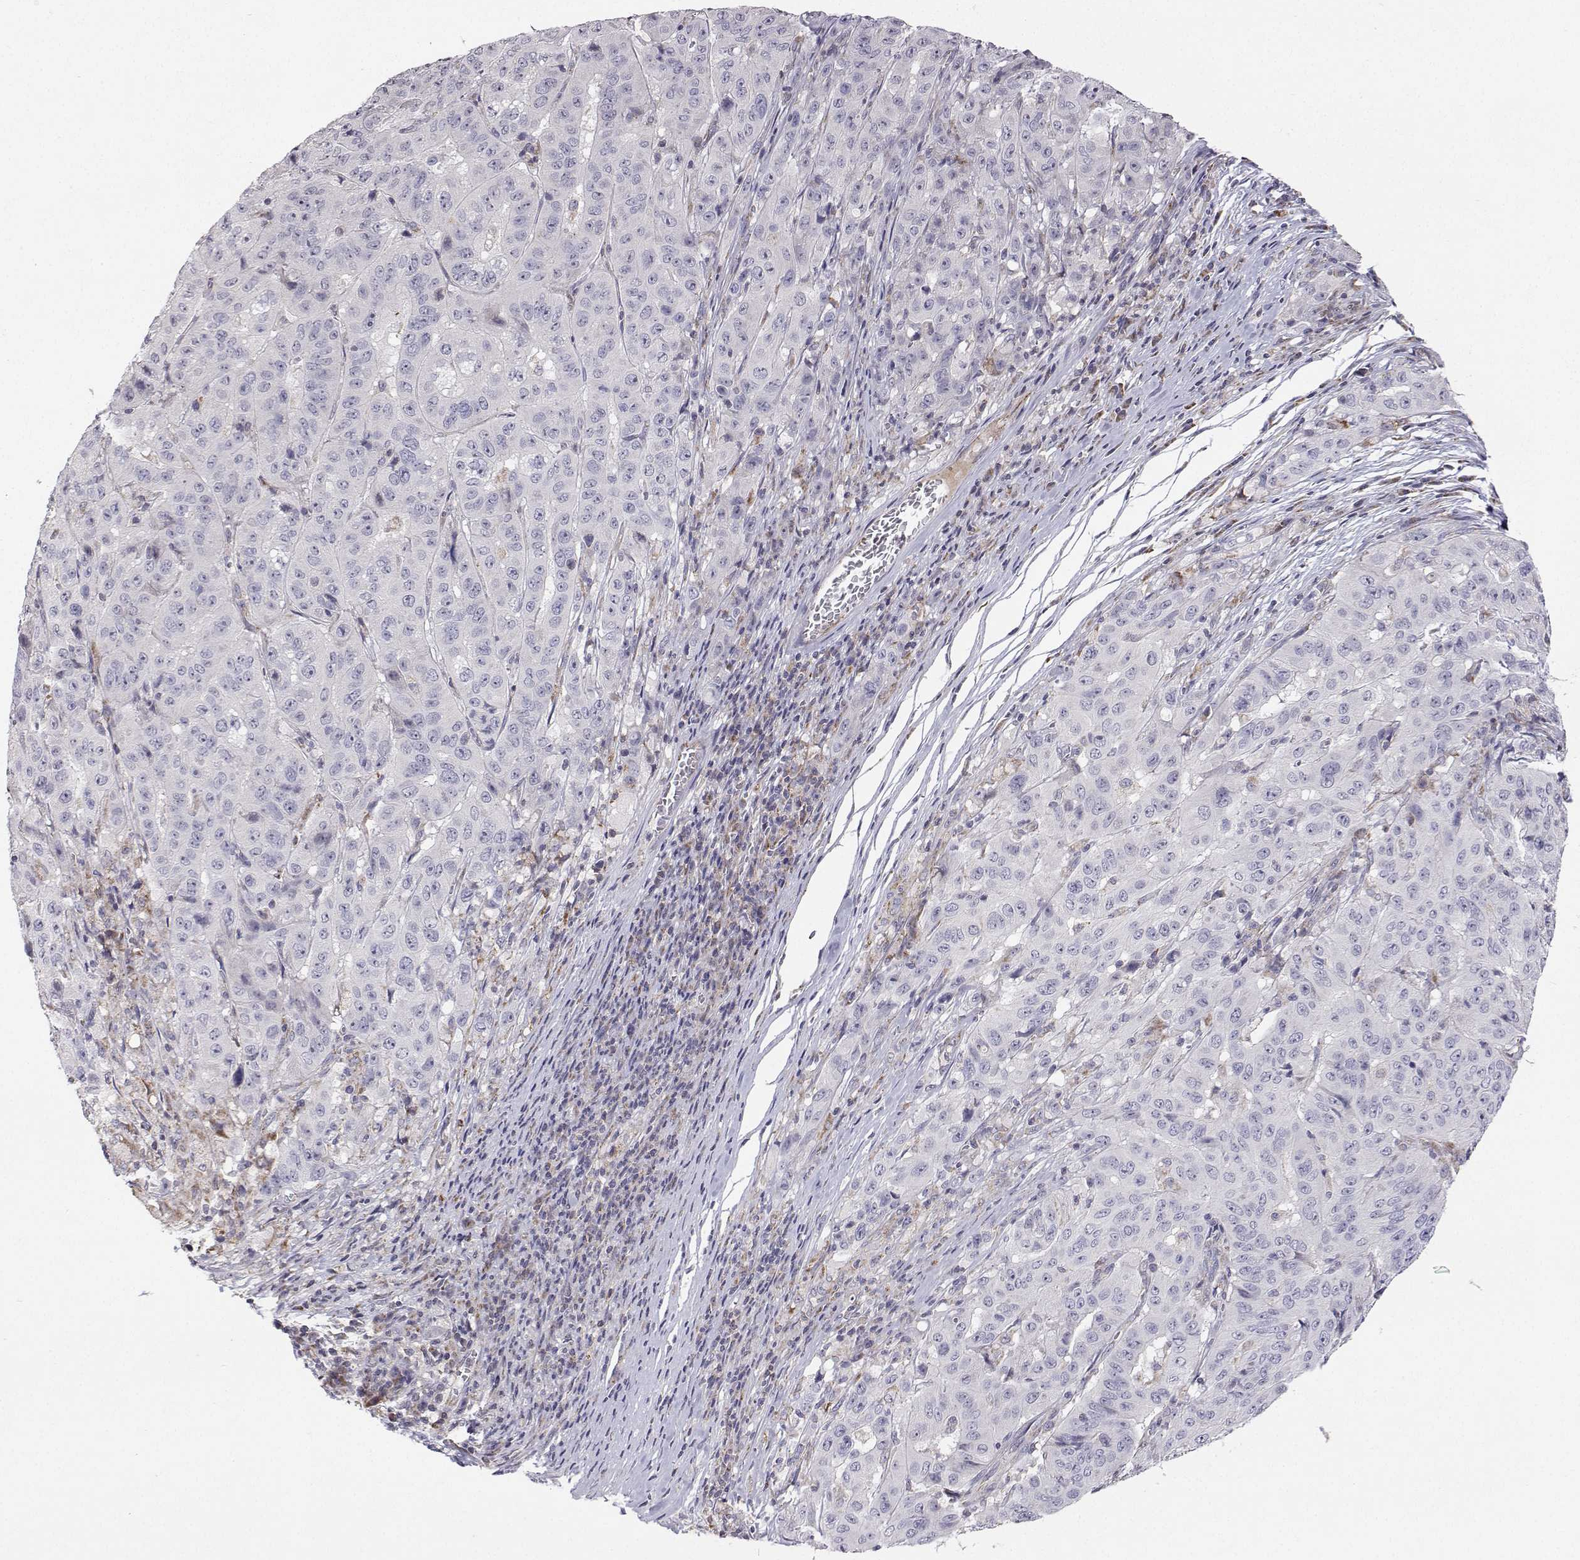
{"staining": {"intensity": "negative", "quantity": "none", "location": "none"}, "tissue": "pancreatic cancer", "cell_type": "Tumor cells", "image_type": "cancer", "snomed": [{"axis": "morphology", "description": "Adenocarcinoma, NOS"}, {"axis": "topography", "description": "Pancreas"}], "caption": "This is an IHC histopathology image of pancreatic cancer. There is no staining in tumor cells.", "gene": "MRPL3", "patient": {"sex": "male", "age": 63}}